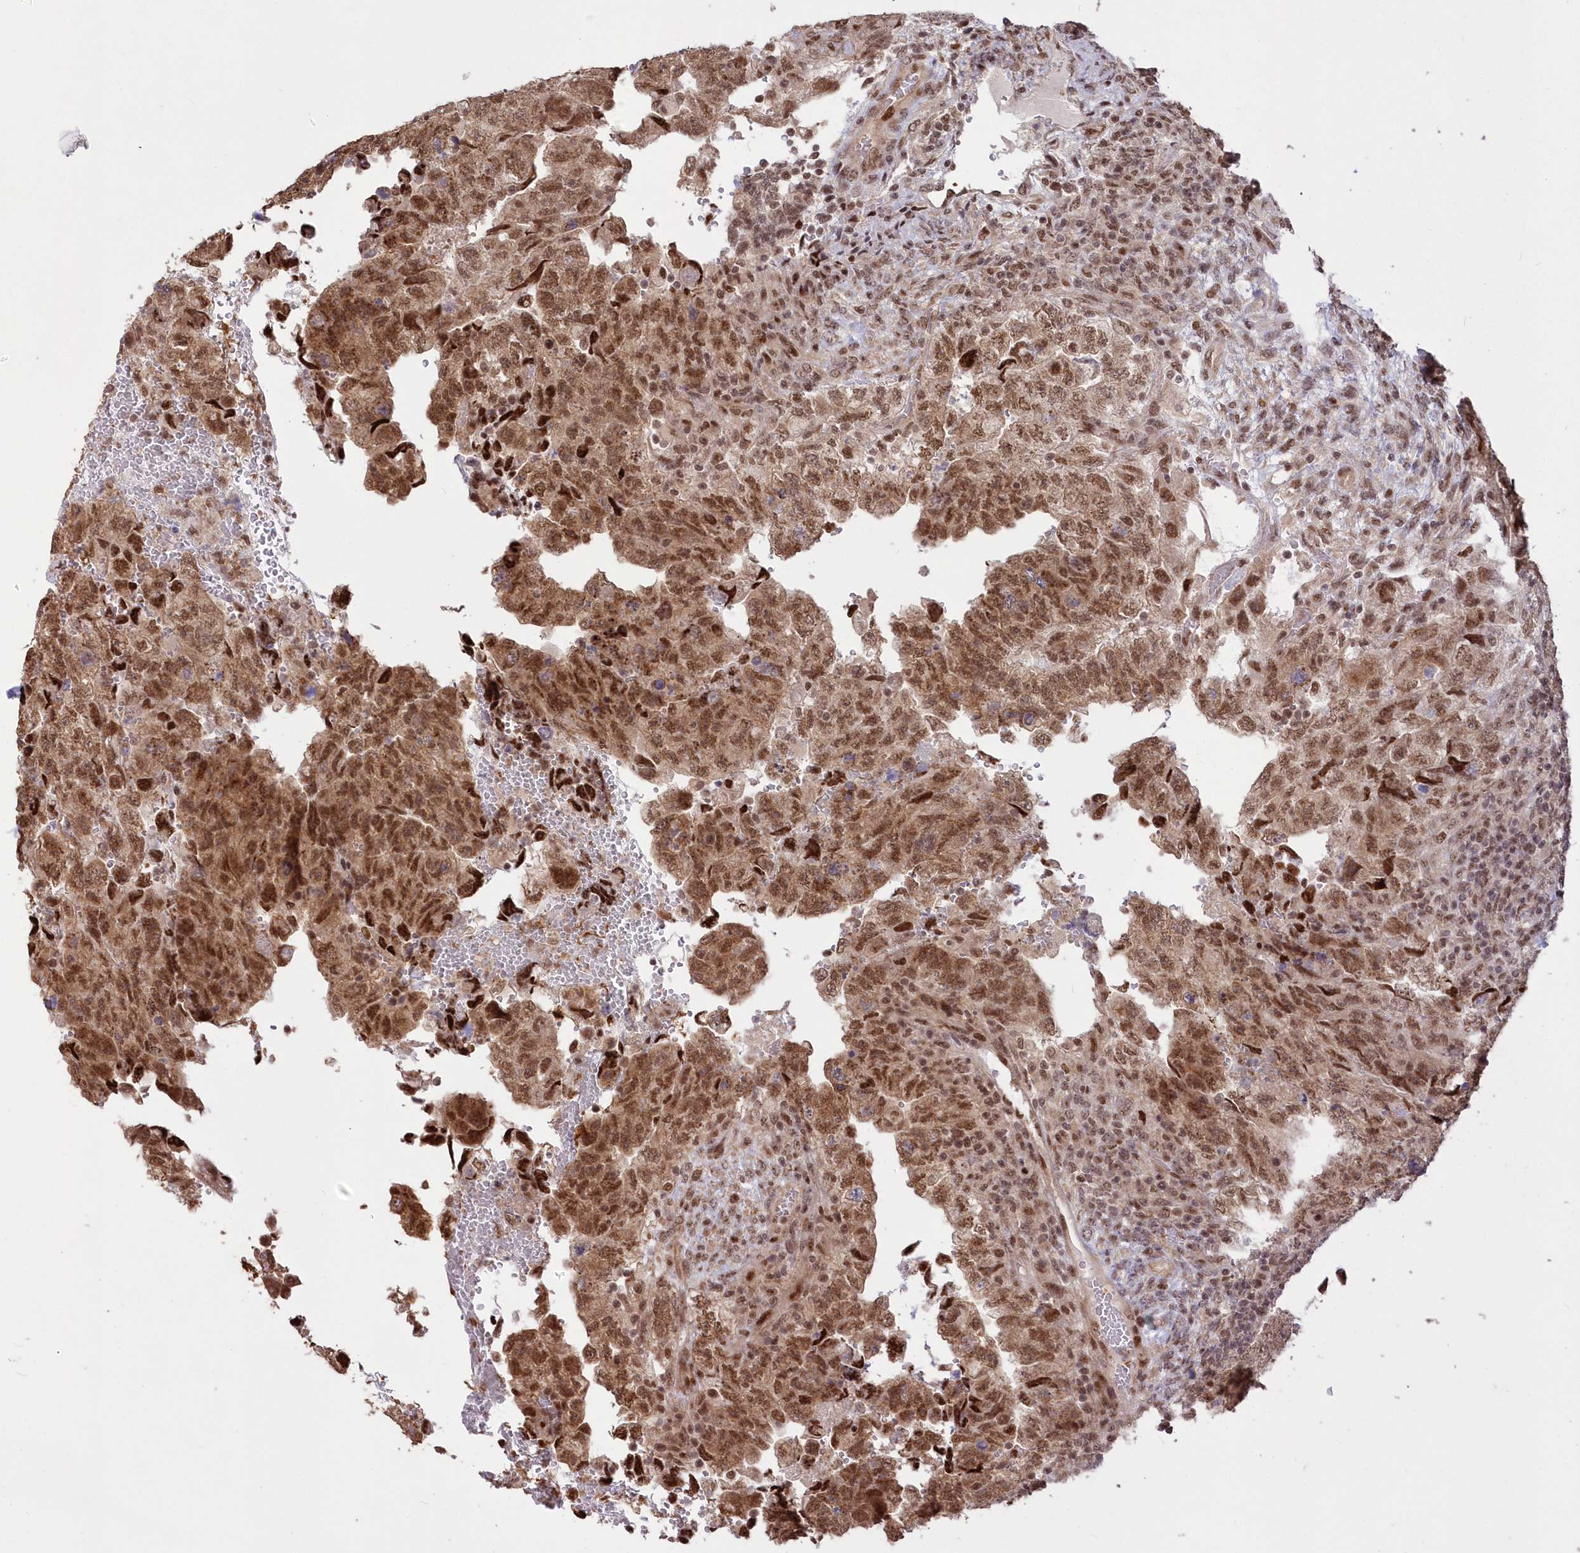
{"staining": {"intensity": "moderate", "quantity": ">75%", "location": "cytoplasmic/membranous,nuclear"}, "tissue": "testis cancer", "cell_type": "Tumor cells", "image_type": "cancer", "snomed": [{"axis": "morphology", "description": "Carcinoma, Embryonal, NOS"}, {"axis": "topography", "description": "Testis"}], "caption": "This is an image of immunohistochemistry staining of testis embryonal carcinoma, which shows moderate staining in the cytoplasmic/membranous and nuclear of tumor cells.", "gene": "WBP1L", "patient": {"sex": "male", "age": 36}}